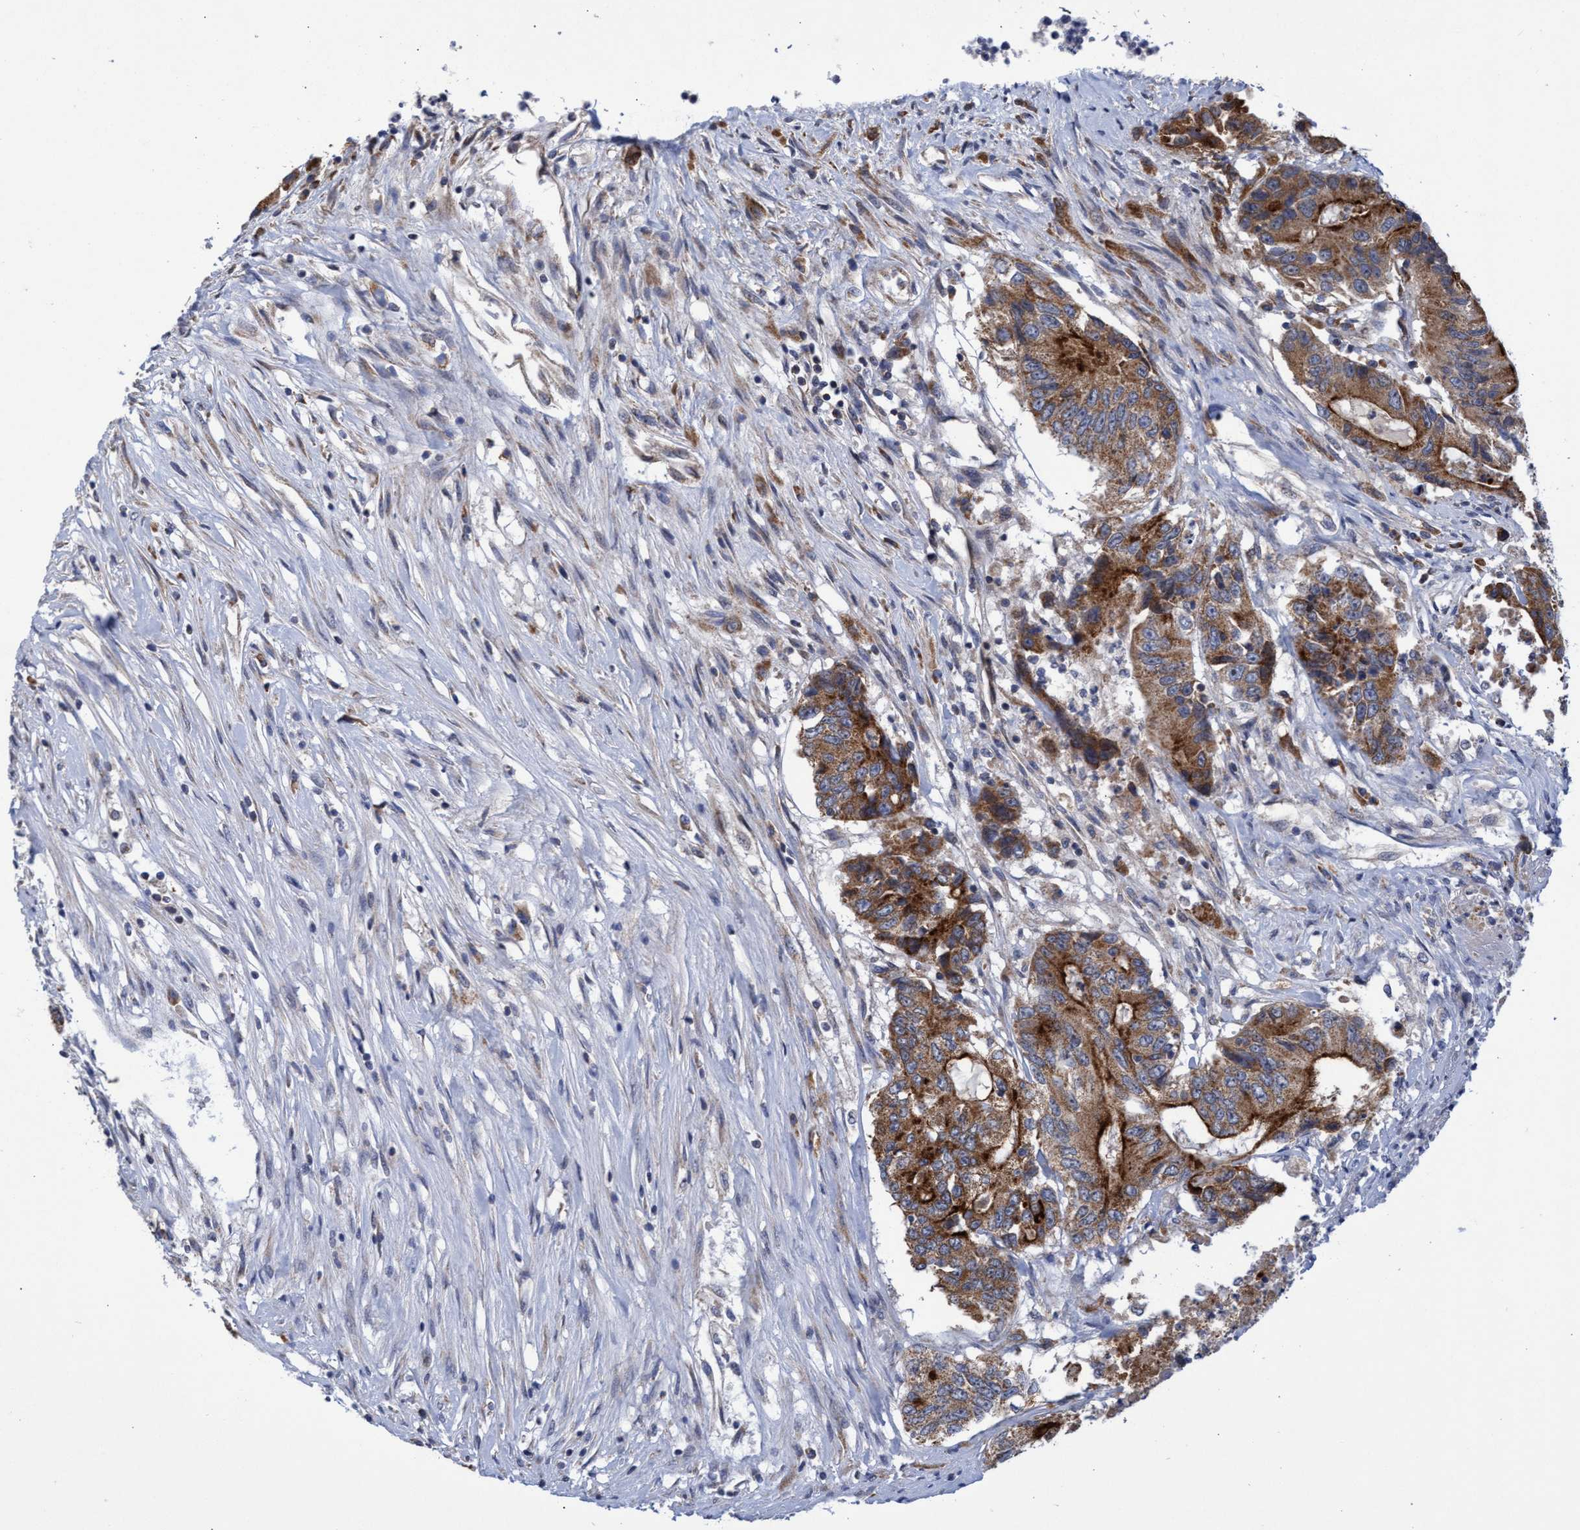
{"staining": {"intensity": "strong", "quantity": ">75%", "location": "cytoplasmic/membranous"}, "tissue": "colorectal cancer", "cell_type": "Tumor cells", "image_type": "cancer", "snomed": [{"axis": "morphology", "description": "Adenocarcinoma, NOS"}, {"axis": "topography", "description": "Colon"}], "caption": "This histopathology image shows immunohistochemistry staining of human adenocarcinoma (colorectal), with high strong cytoplasmic/membranous staining in about >75% of tumor cells.", "gene": "NAT16", "patient": {"sex": "female", "age": 77}}